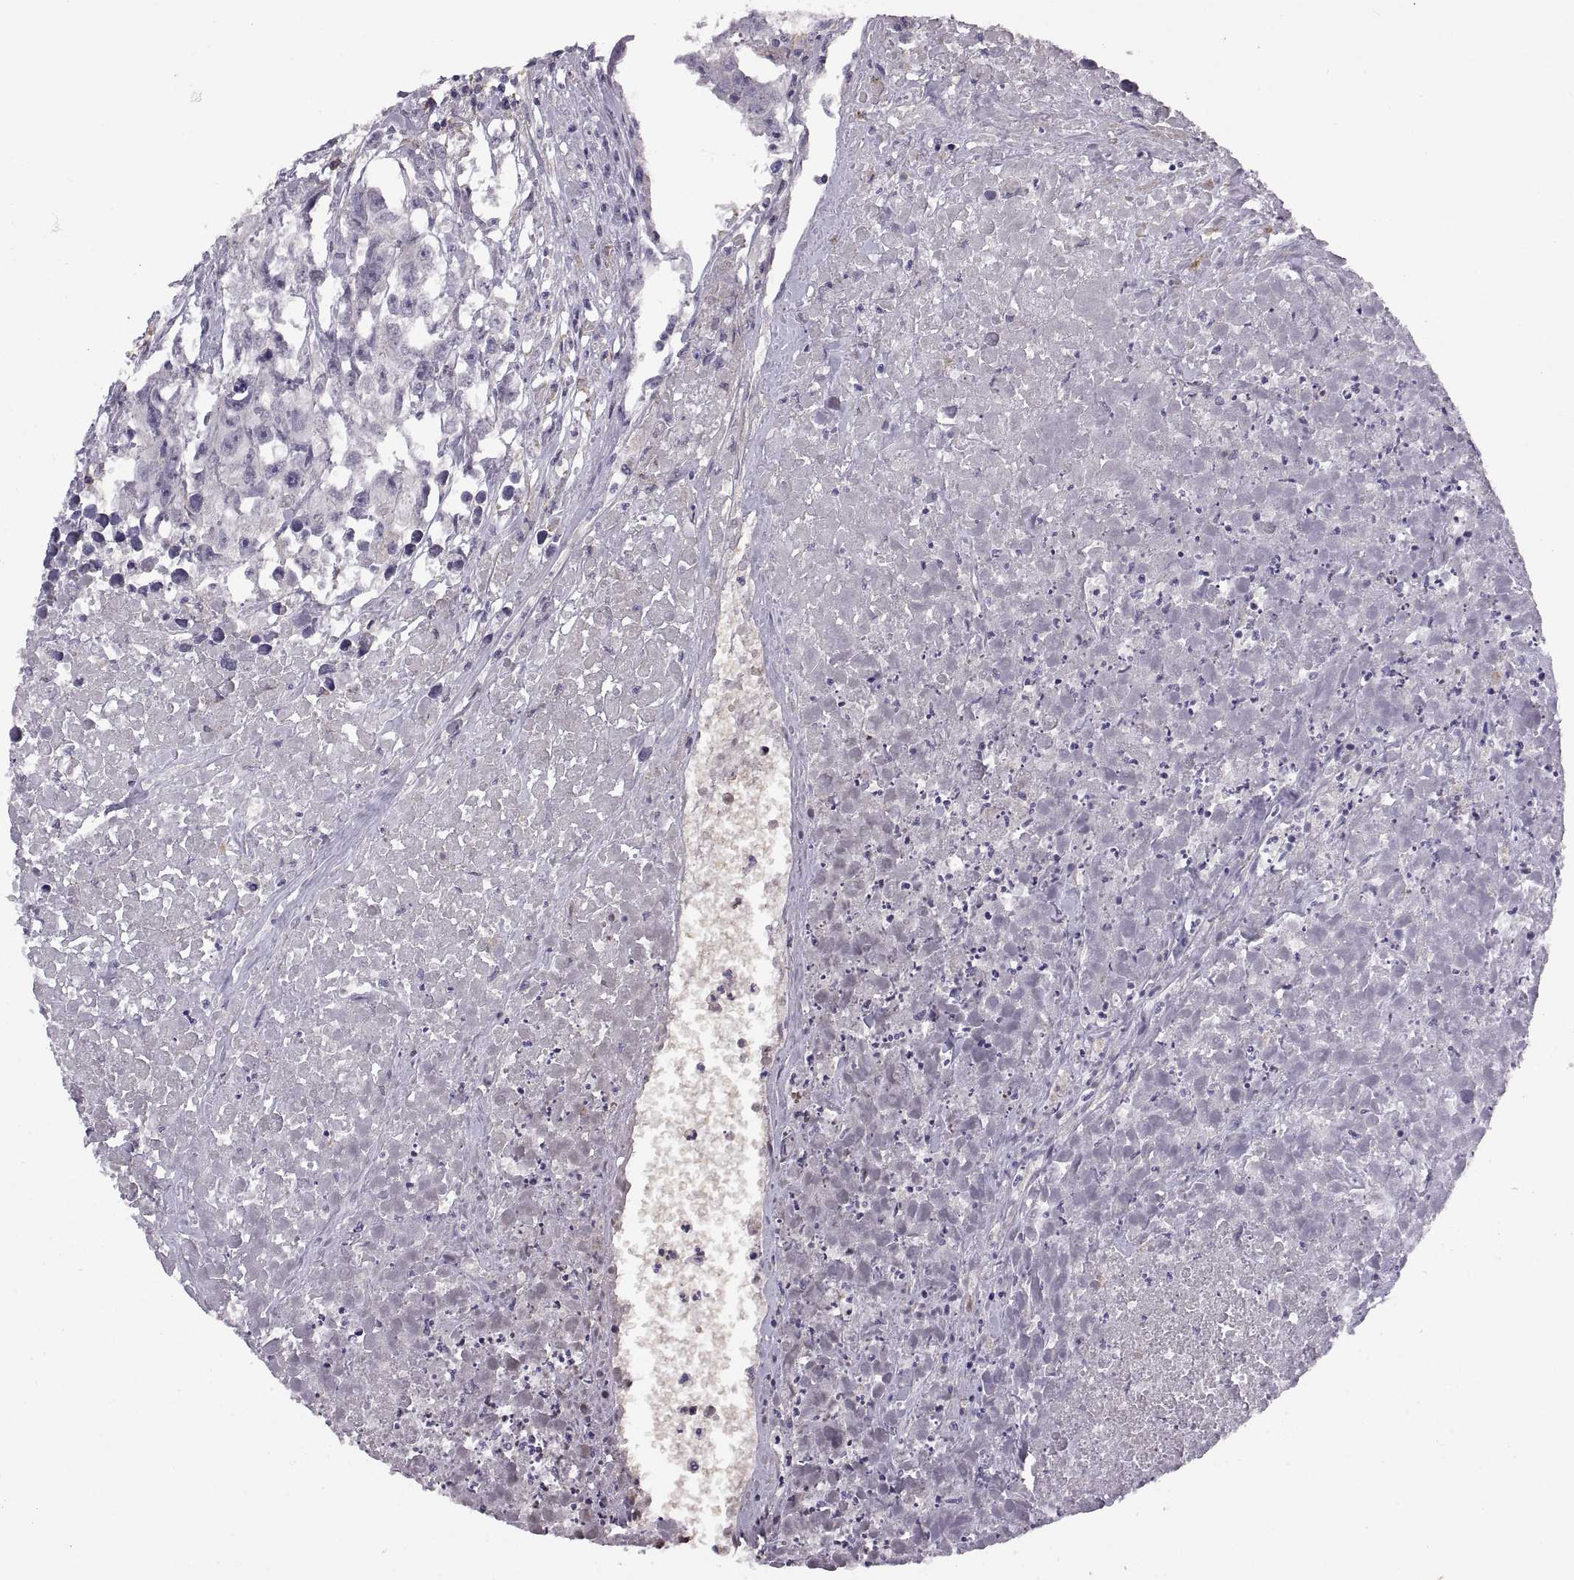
{"staining": {"intensity": "negative", "quantity": "none", "location": "none"}, "tissue": "testis cancer", "cell_type": "Tumor cells", "image_type": "cancer", "snomed": [{"axis": "morphology", "description": "Carcinoma, Embryonal, NOS"}, {"axis": "morphology", "description": "Teratoma, malignant, NOS"}, {"axis": "topography", "description": "Testis"}], "caption": "Protein analysis of testis cancer displays no significant positivity in tumor cells.", "gene": "MEIOC", "patient": {"sex": "male", "age": 44}}